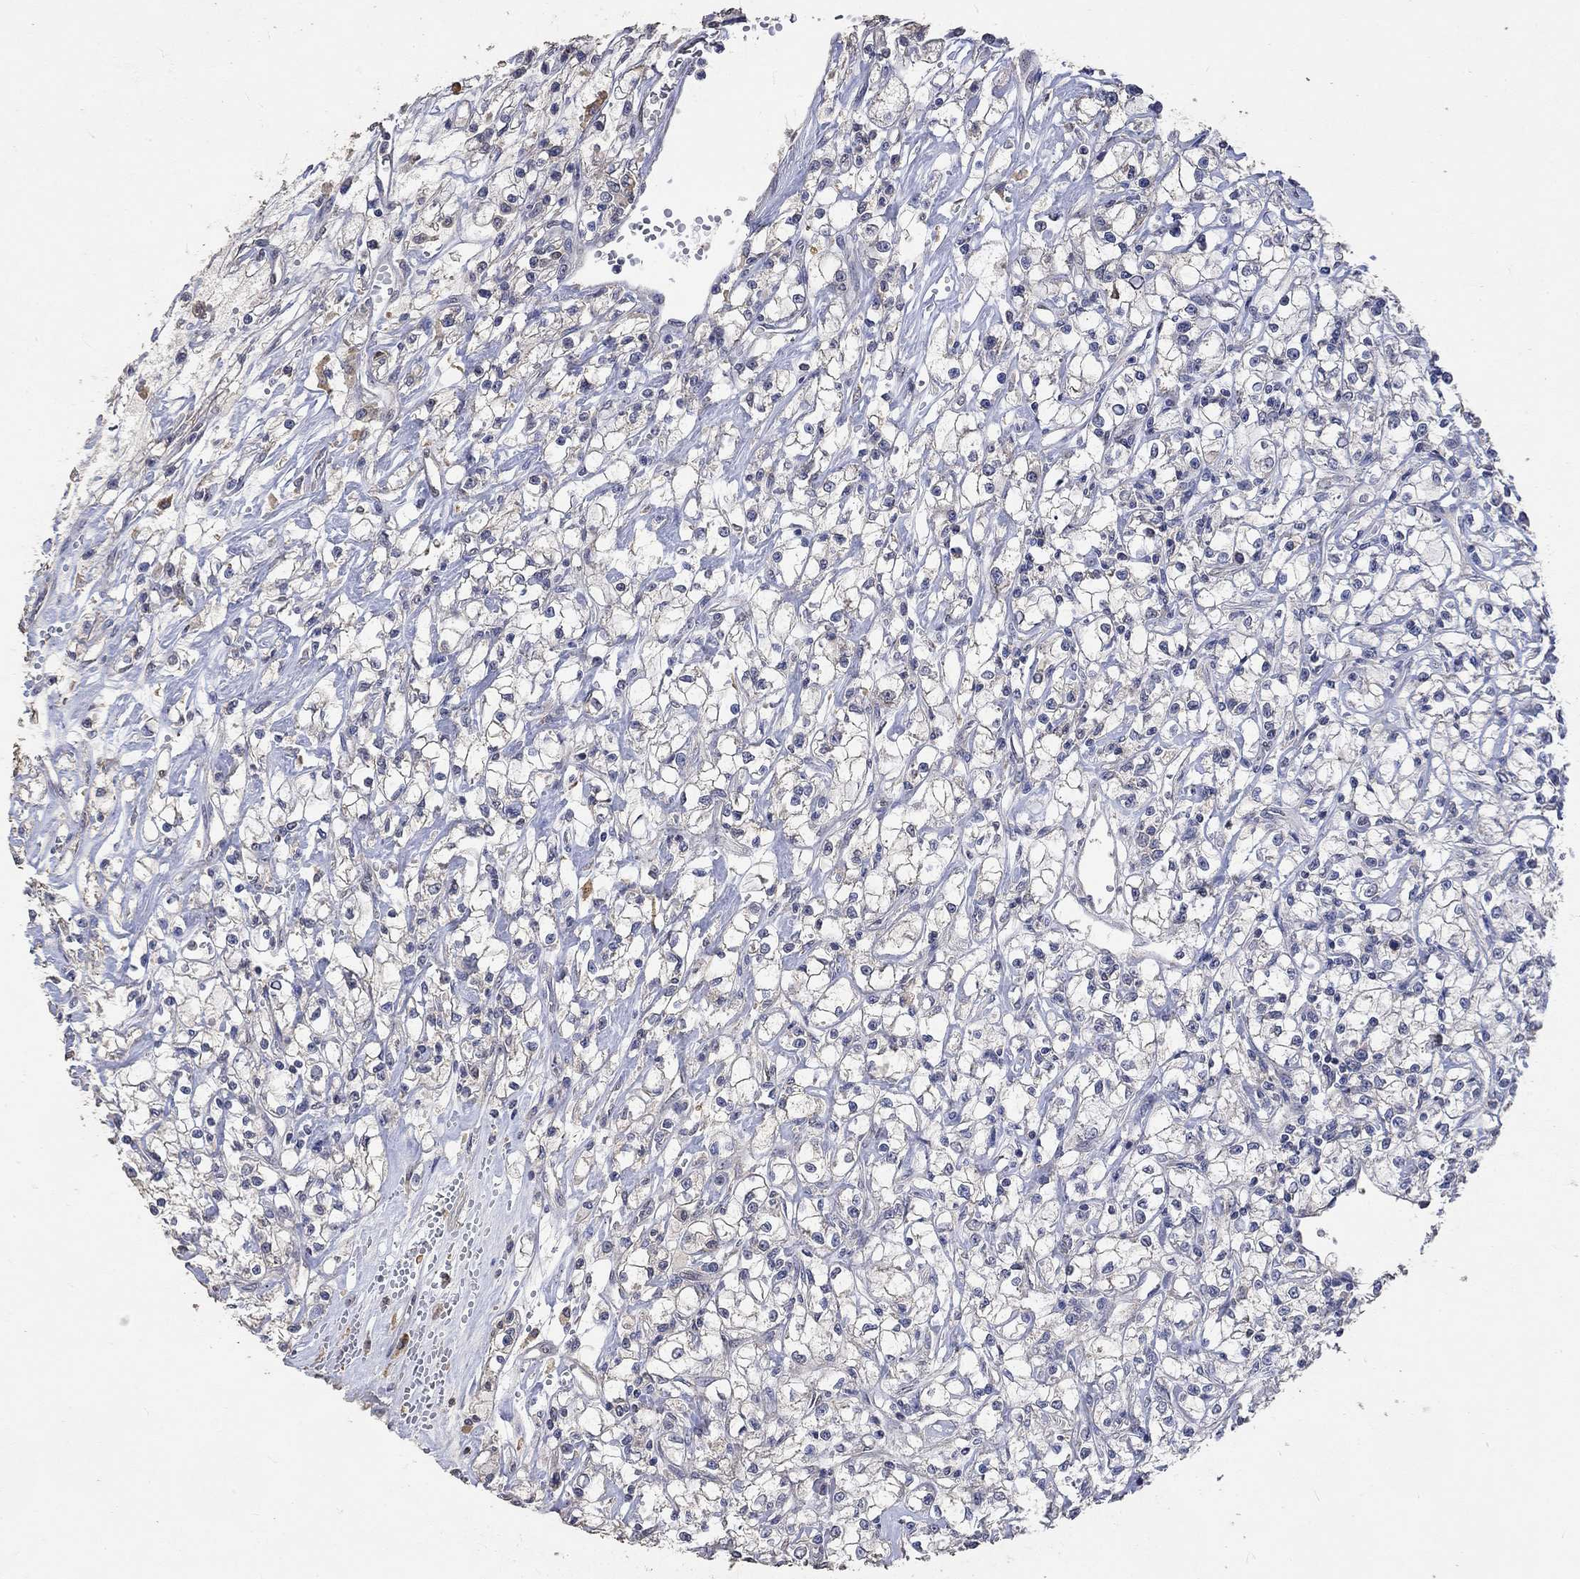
{"staining": {"intensity": "weak", "quantity": "<25%", "location": "cytoplasmic/membranous"}, "tissue": "renal cancer", "cell_type": "Tumor cells", "image_type": "cancer", "snomed": [{"axis": "morphology", "description": "Adenocarcinoma, NOS"}, {"axis": "topography", "description": "Kidney"}], "caption": "Immunohistochemistry (IHC) of renal cancer (adenocarcinoma) reveals no positivity in tumor cells.", "gene": "PTPN20", "patient": {"sex": "female", "age": 59}}